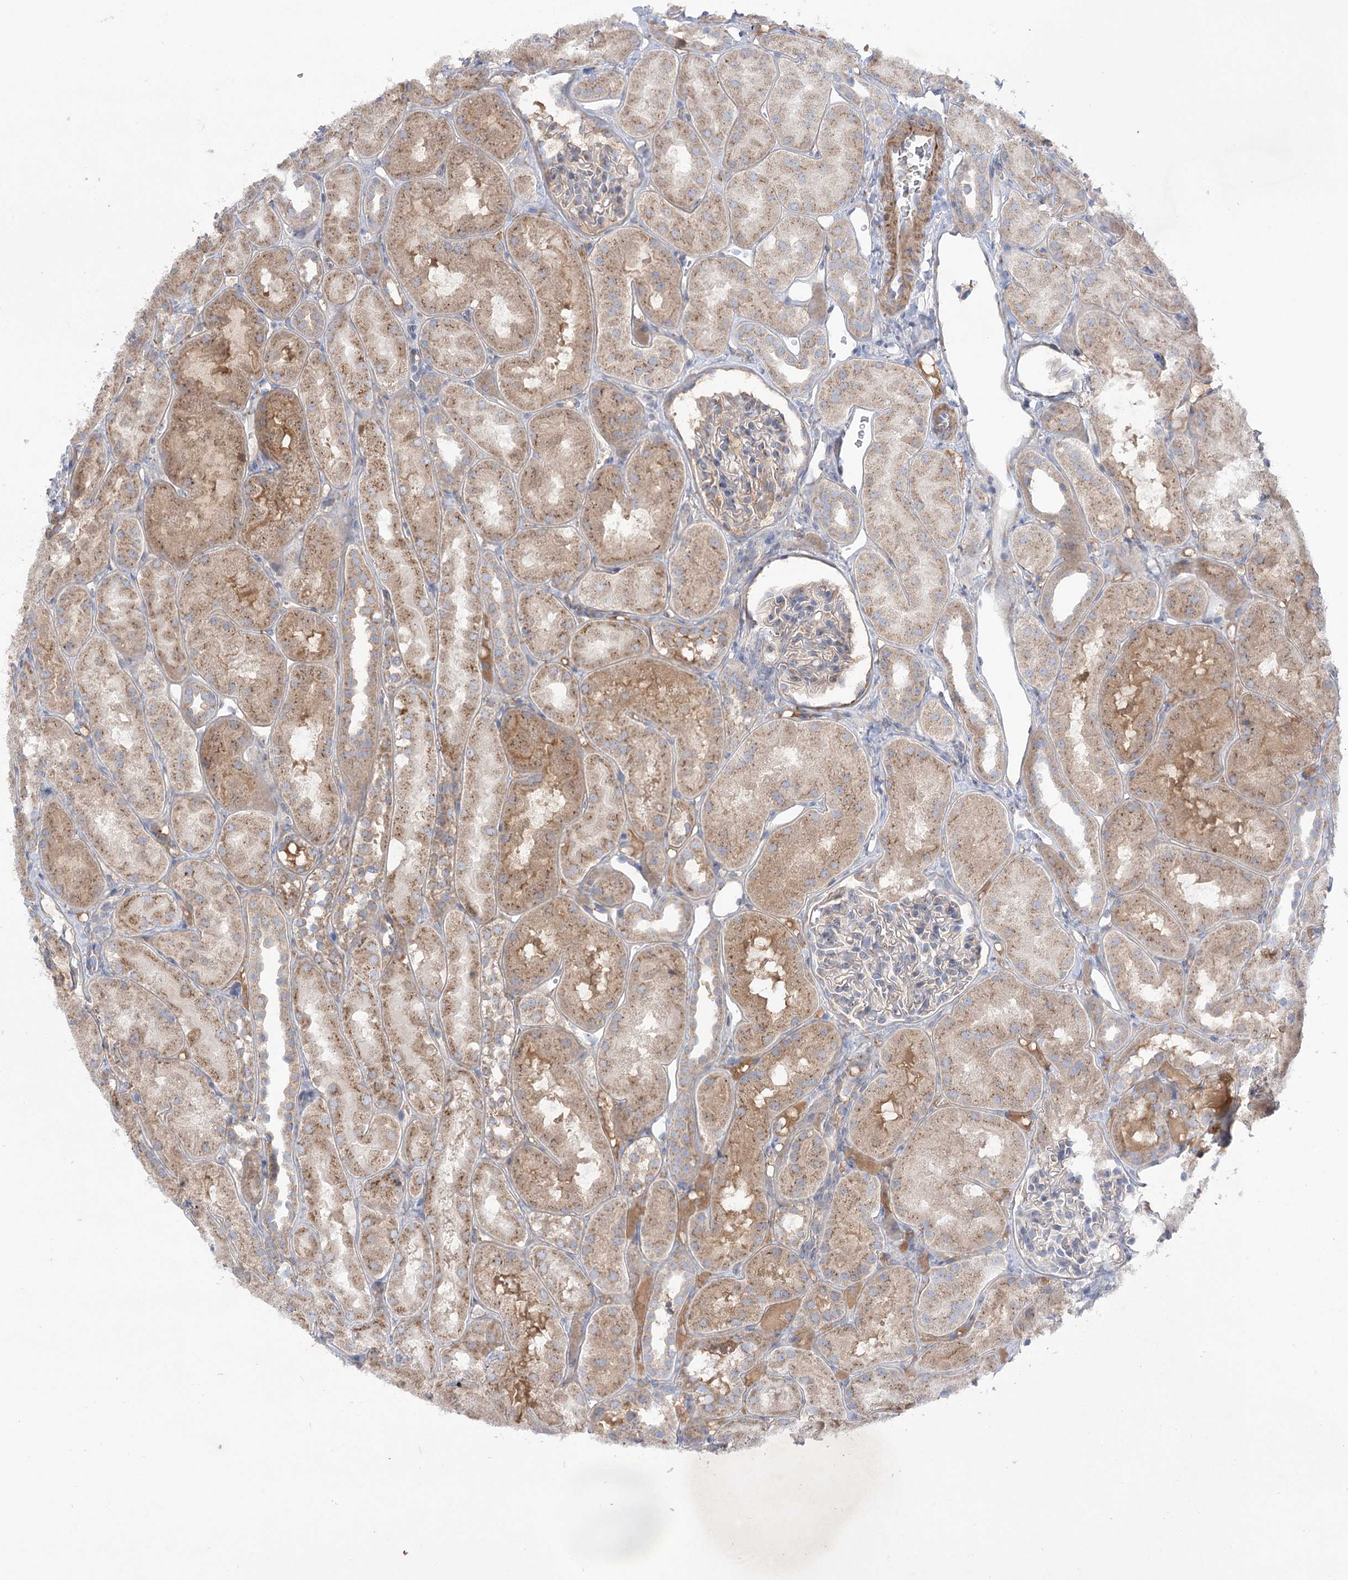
{"staining": {"intensity": "negative", "quantity": "none", "location": "none"}, "tissue": "kidney", "cell_type": "Cells in glomeruli", "image_type": "normal", "snomed": [{"axis": "morphology", "description": "Normal tissue, NOS"}, {"axis": "topography", "description": "Kidney"}, {"axis": "topography", "description": "Urinary bladder"}], "caption": "Human kidney stained for a protein using immunohistochemistry reveals no staining in cells in glomeruli.", "gene": "GBF1", "patient": {"sex": "male", "age": 16}}